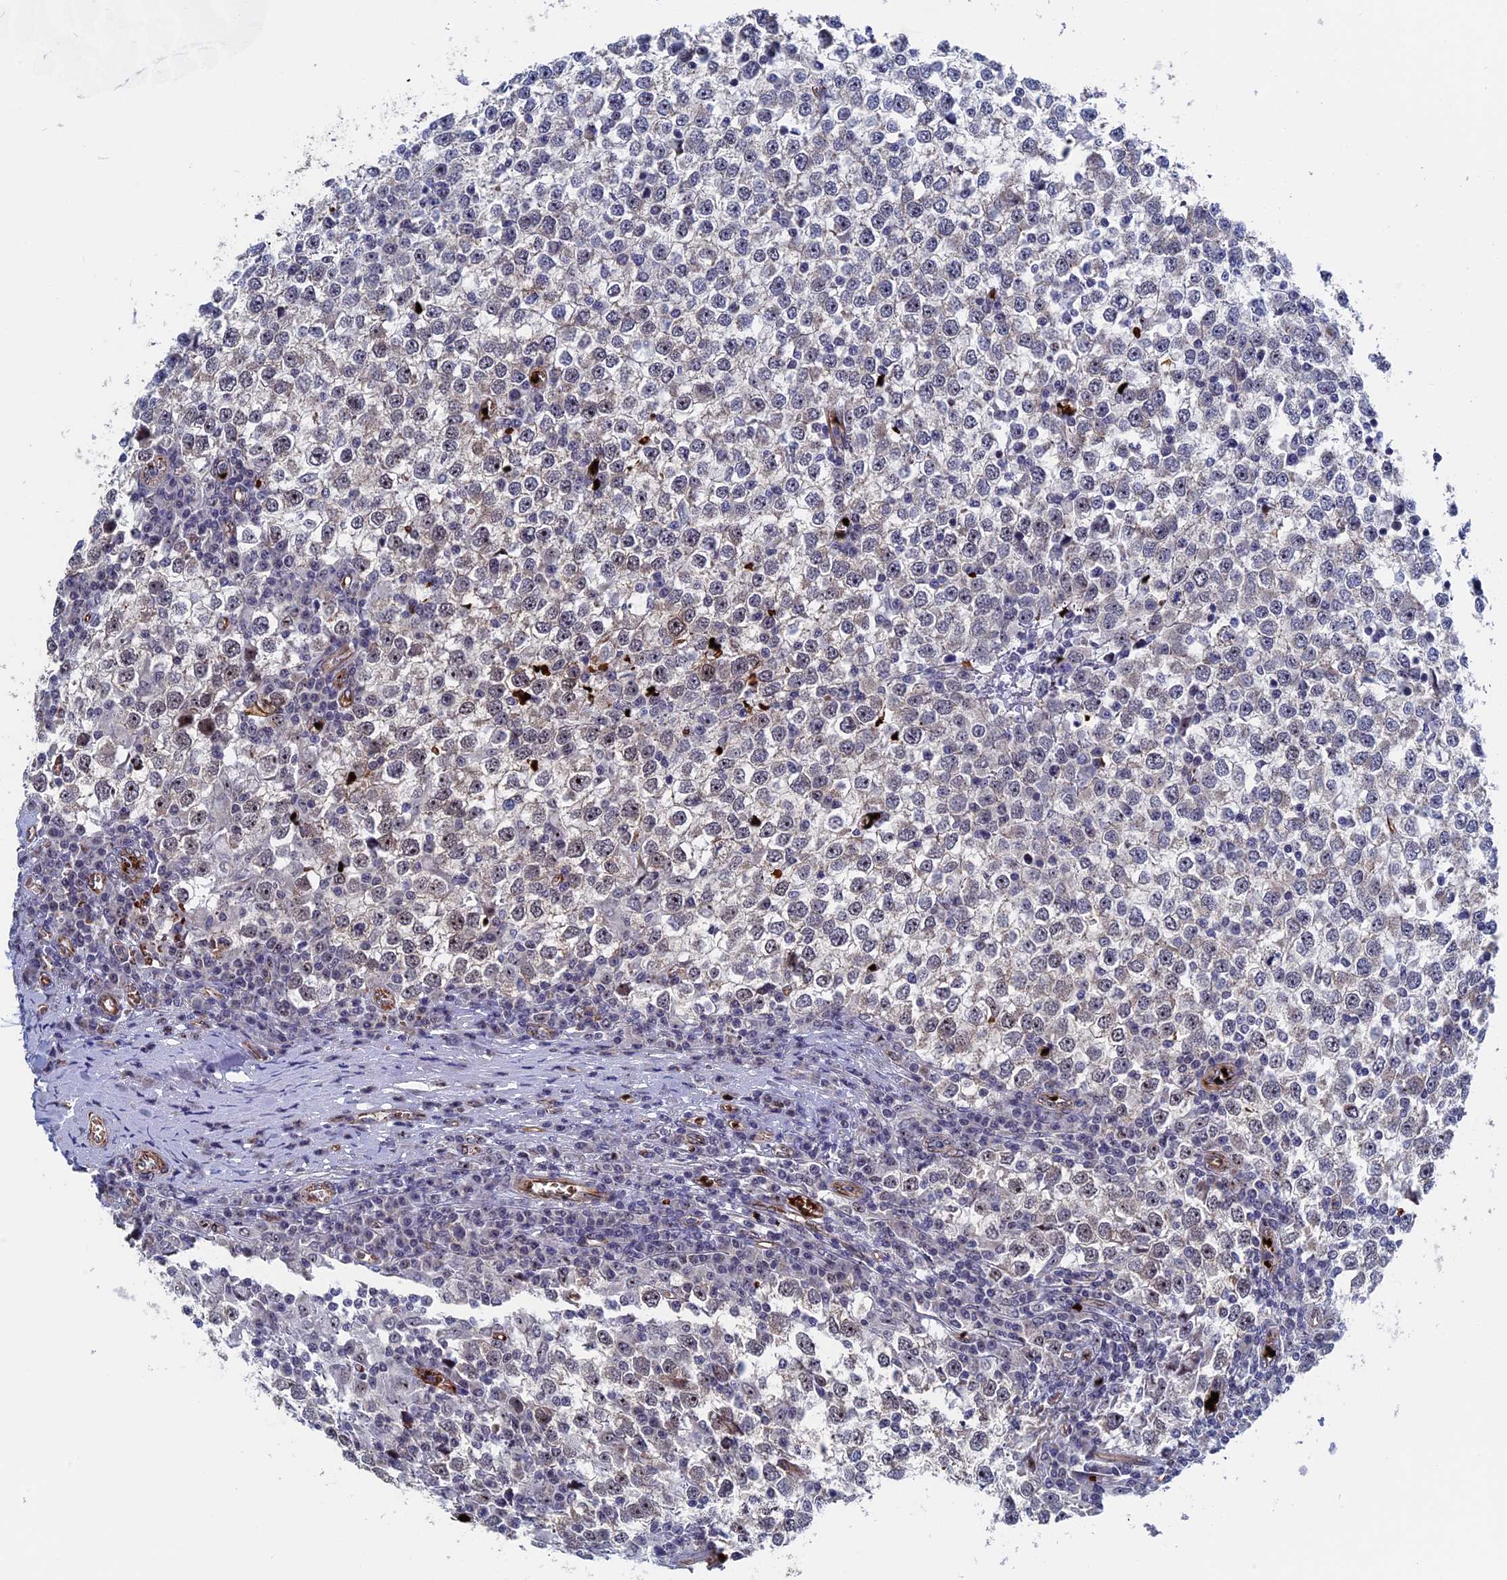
{"staining": {"intensity": "negative", "quantity": "none", "location": "none"}, "tissue": "testis cancer", "cell_type": "Tumor cells", "image_type": "cancer", "snomed": [{"axis": "morphology", "description": "Seminoma, NOS"}, {"axis": "topography", "description": "Testis"}], "caption": "Immunohistochemistry (IHC) image of neoplastic tissue: testis cancer (seminoma) stained with DAB (3,3'-diaminobenzidine) exhibits no significant protein staining in tumor cells.", "gene": "EXOSC9", "patient": {"sex": "male", "age": 65}}